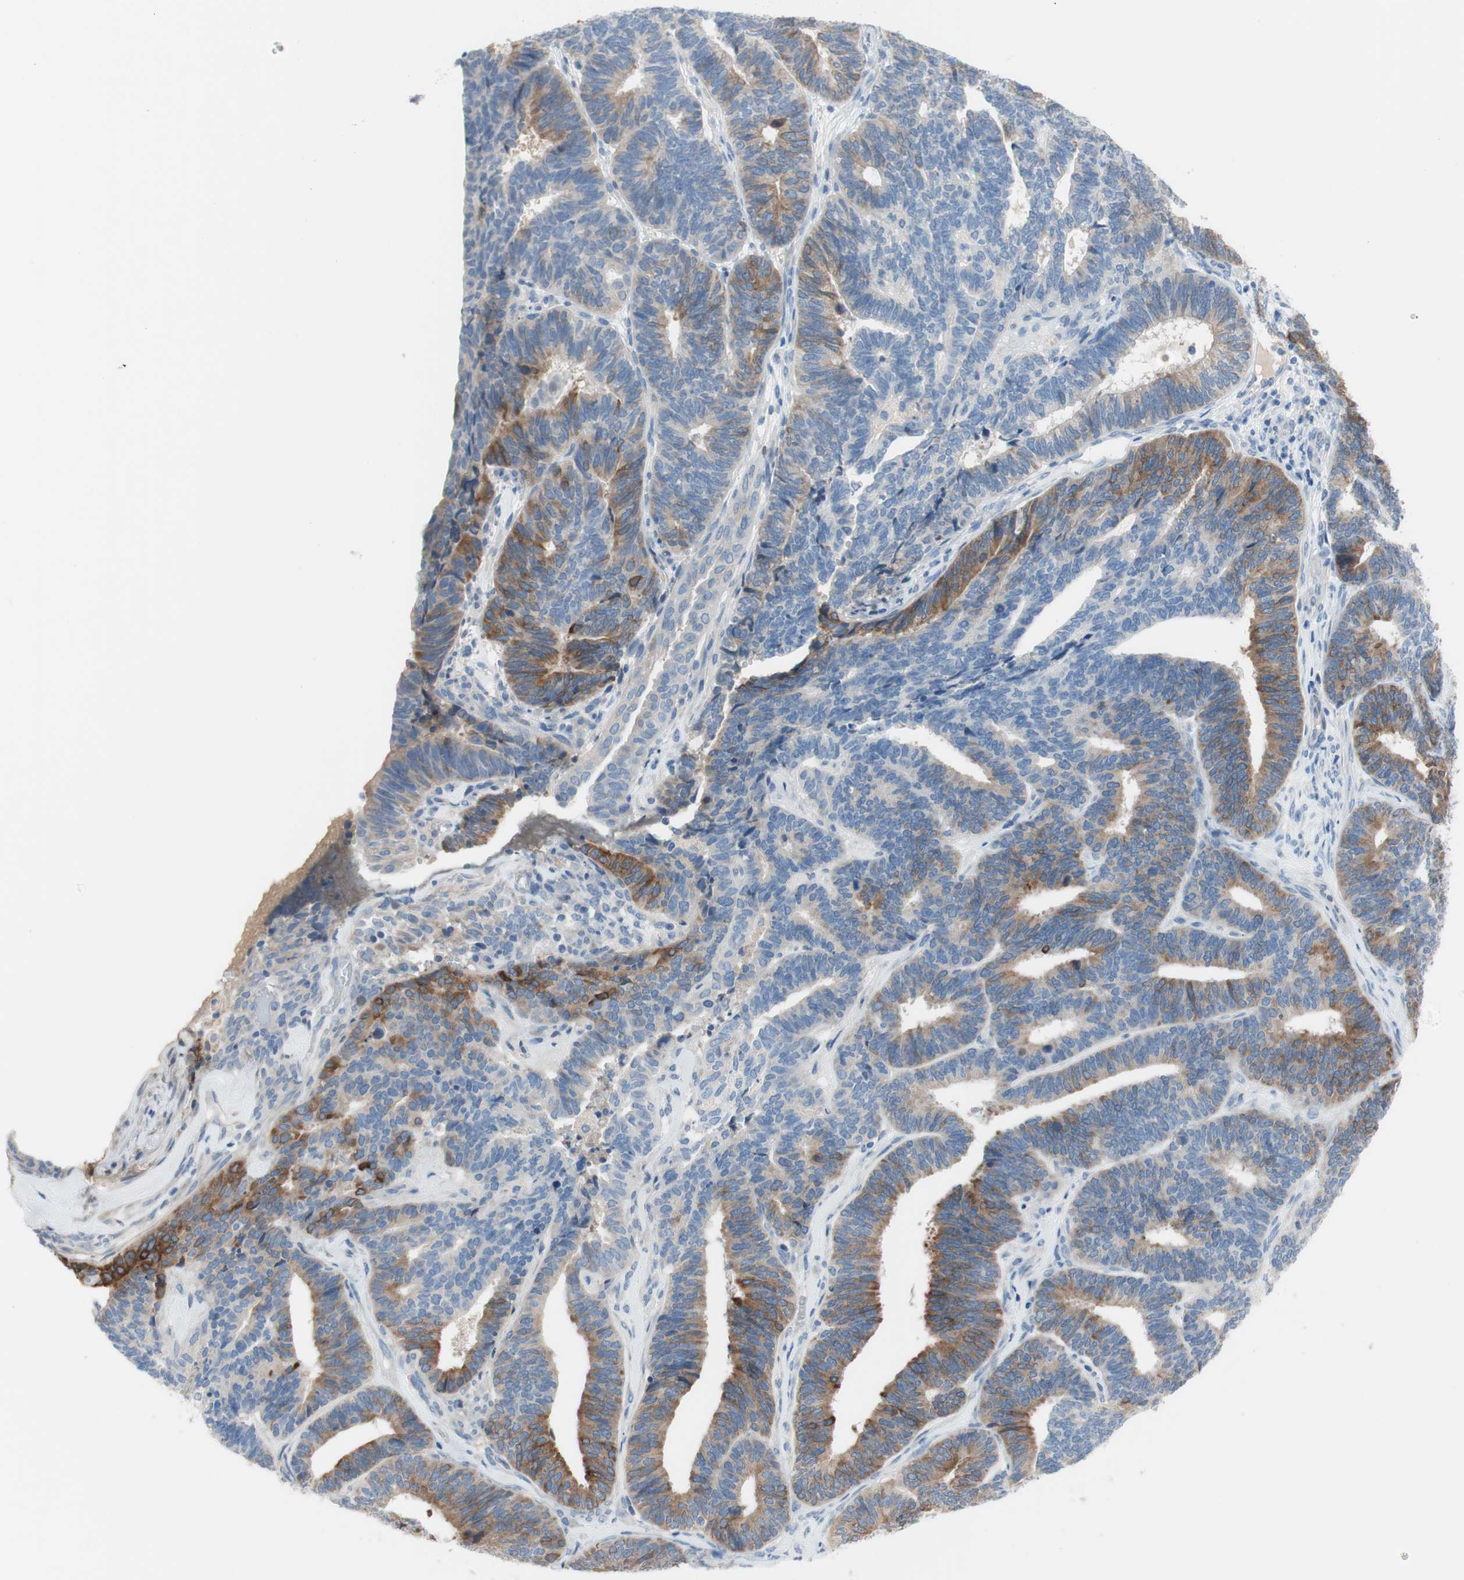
{"staining": {"intensity": "moderate", "quantity": "25%-75%", "location": "cytoplasmic/membranous"}, "tissue": "endometrial cancer", "cell_type": "Tumor cells", "image_type": "cancer", "snomed": [{"axis": "morphology", "description": "Adenocarcinoma, NOS"}, {"axis": "topography", "description": "Endometrium"}], "caption": "The photomicrograph exhibits immunohistochemical staining of adenocarcinoma (endometrial). There is moderate cytoplasmic/membranous staining is identified in about 25%-75% of tumor cells.", "gene": "FDFT1", "patient": {"sex": "female", "age": 70}}